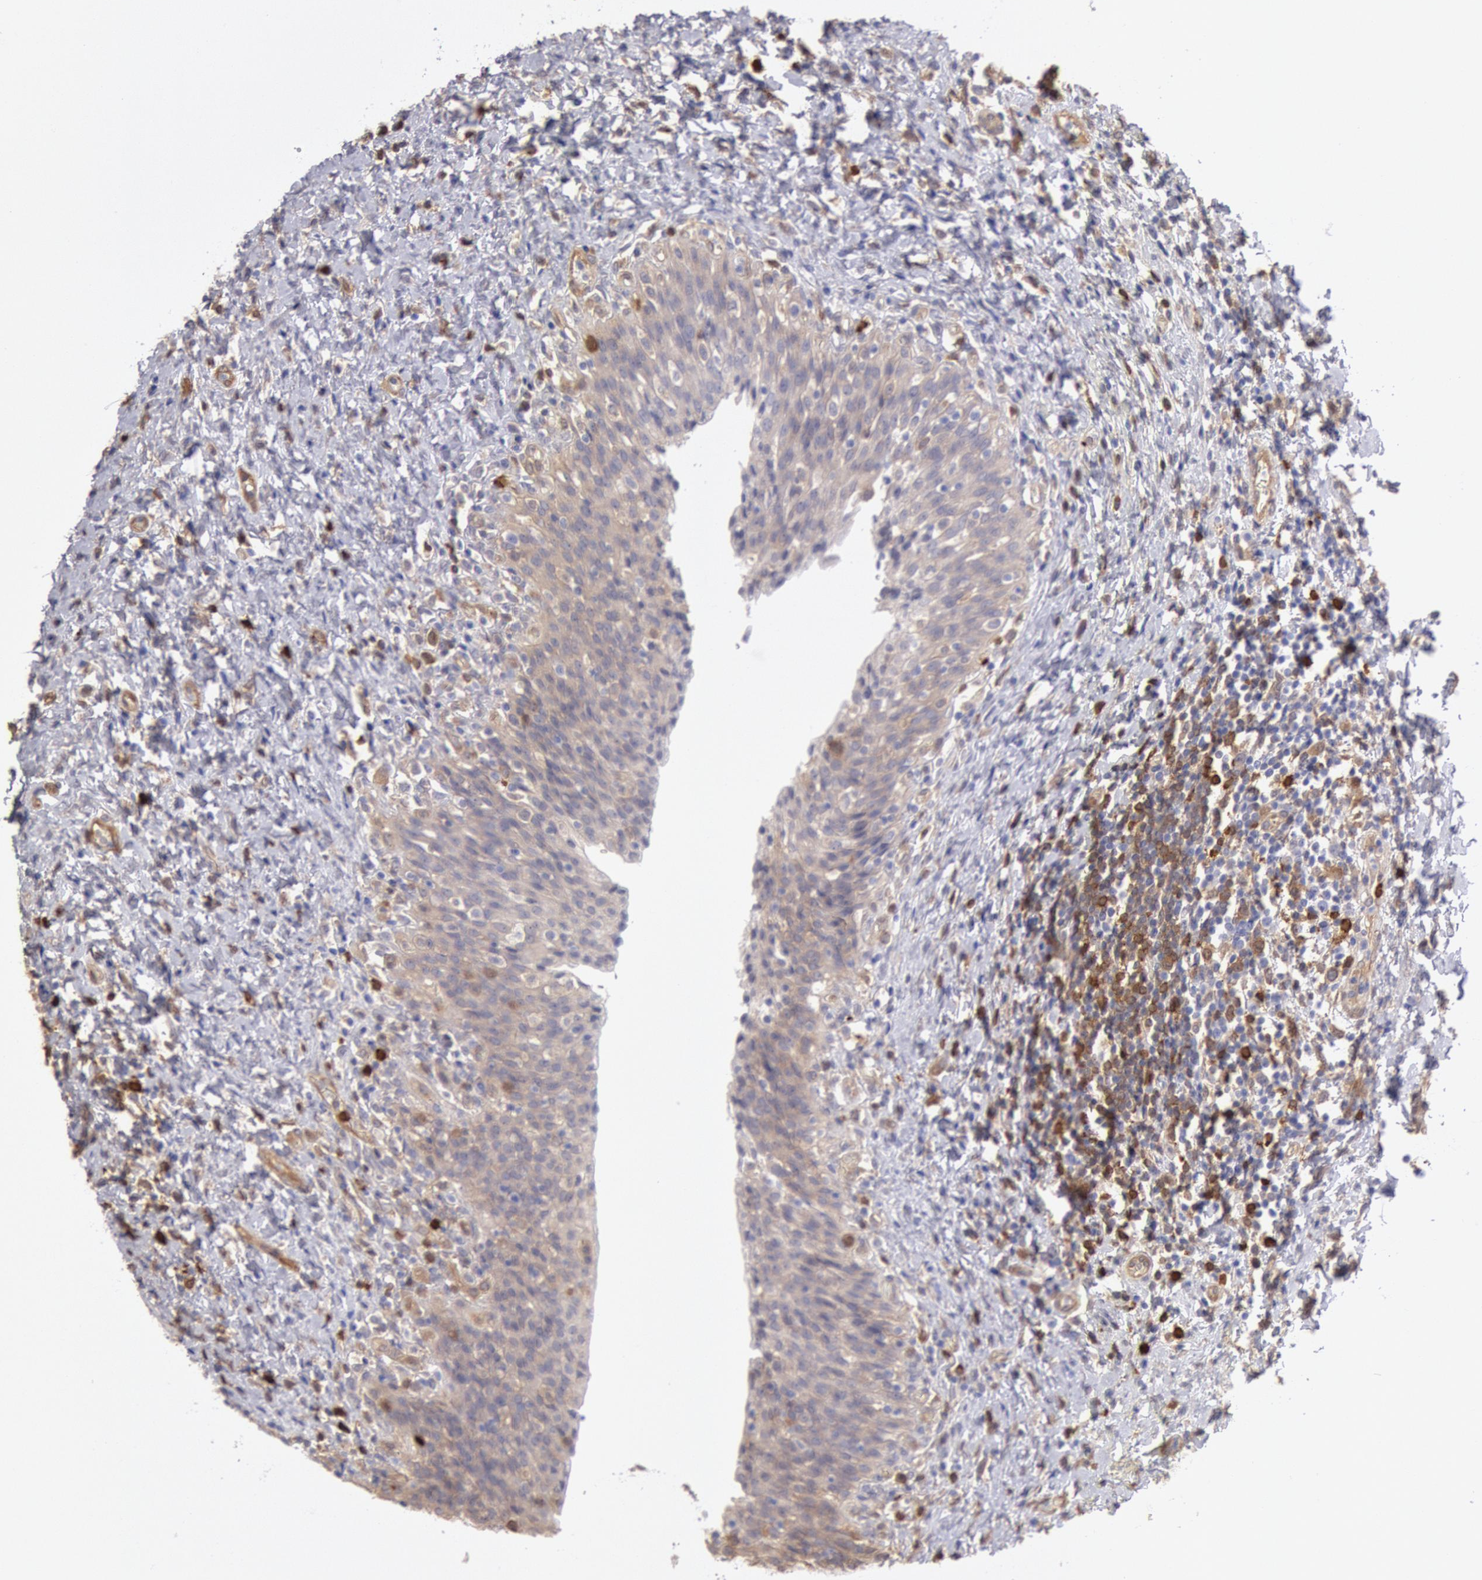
{"staining": {"intensity": "weak", "quantity": ">75%", "location": "cytoplasmic/membranous"}, "tissue": "urinary bladder", "cell_type": "Urothelial cells", "image_type": "normal", "snomed": [{"axis": "morphology", "description": "Normal tissue, NOS"}, {"axis": "topography", "description": "Urinary bladder"}], "caption": "Immunohistochemistry (IHC) photomicrograph of normal human urinary bladder stained for a protein (brown), which reveals low levels of weak cytoplasmic/membranous positivity in about >75% of urothelial cells.", "gene": "CCDC50", "patient": {"sex": "male", "age": 51}}